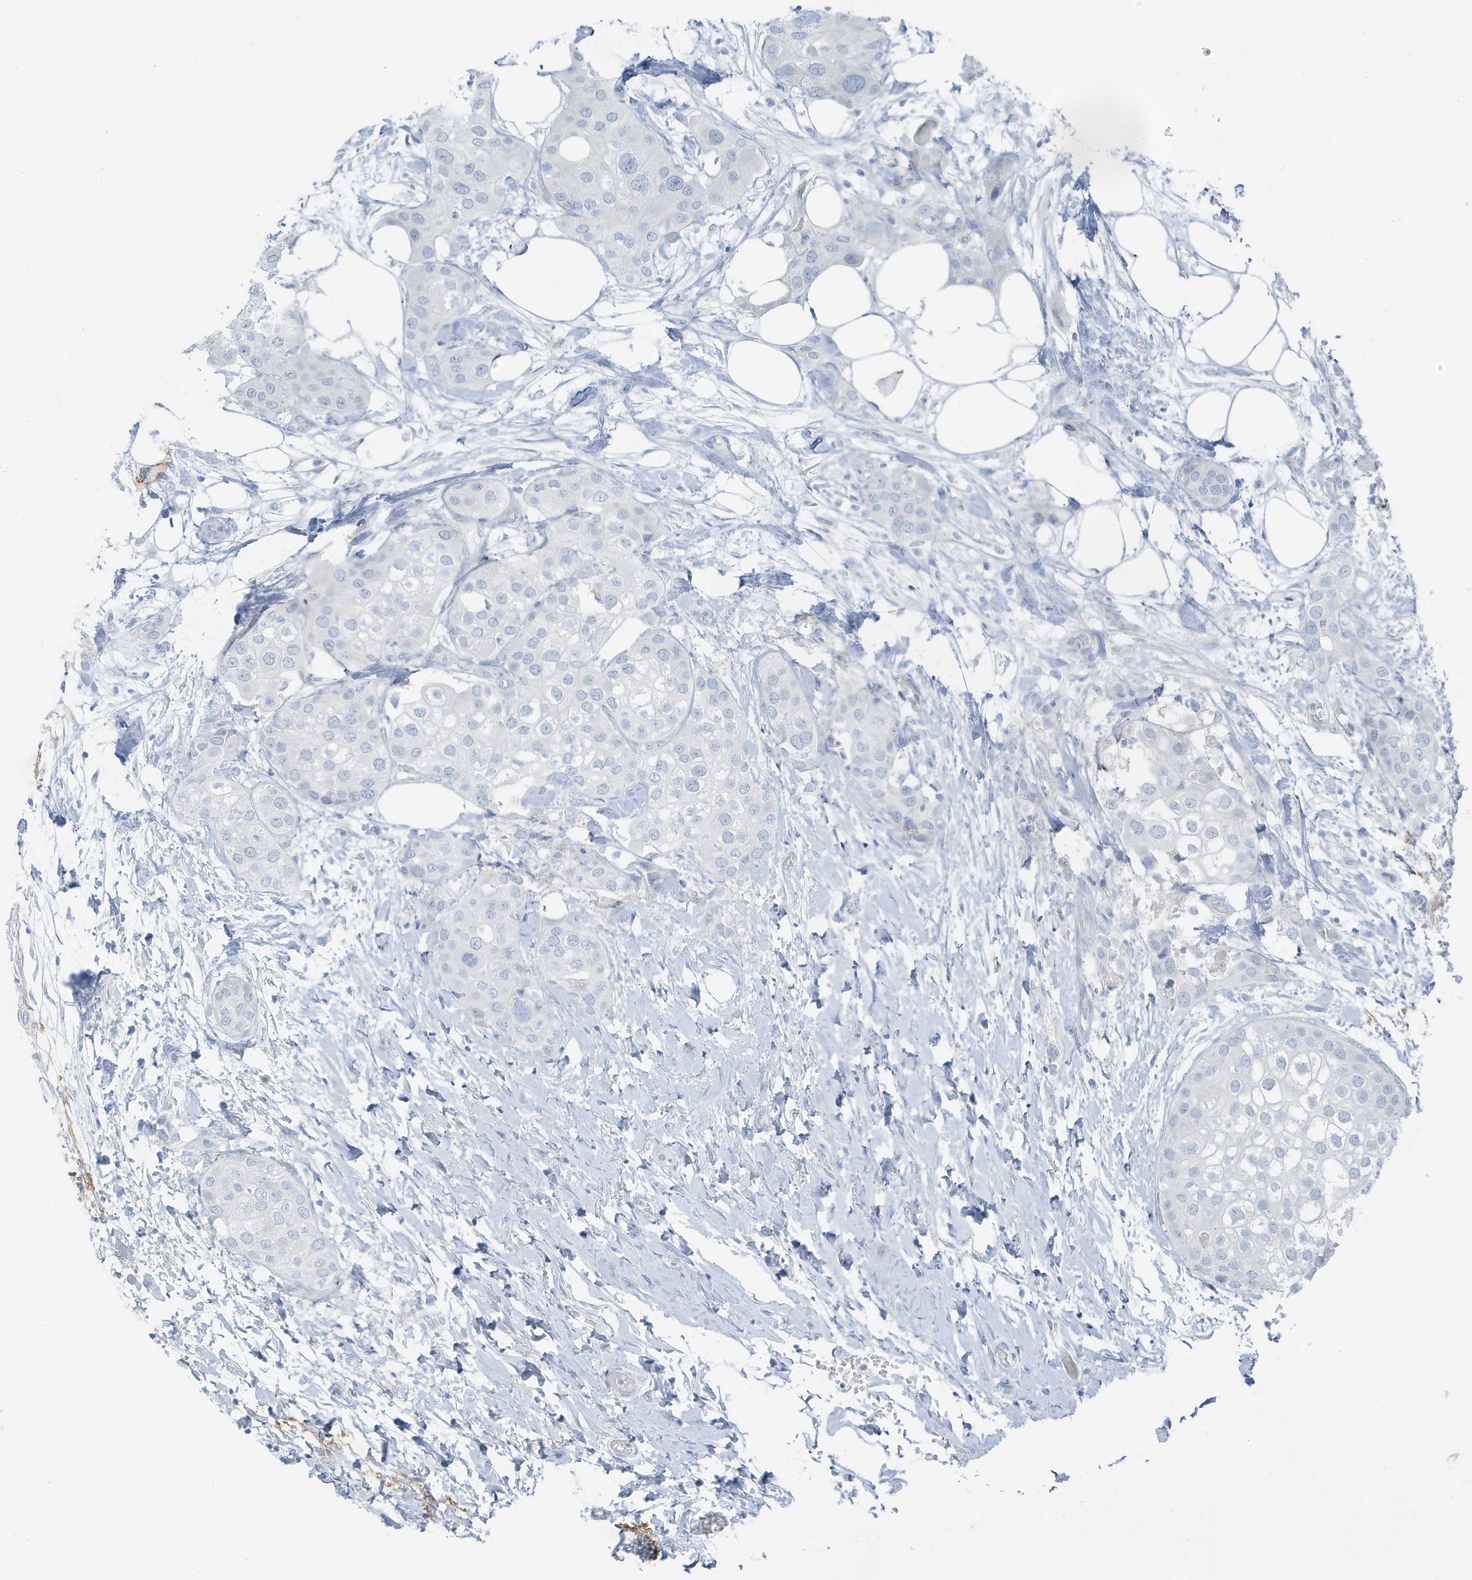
{"staining": {"intensity": "negative", "quantity": "none", "location": "none"}, "tissue": "urothelial cancer", "cell_type": "Tumor cells", "image_type": "cancer", "snomed": [{"axis": "morphology", "description": "Urothelial carcinoma, High grade"}, {"axis": "topography", "description": "Urinary bladder"}], "caption": "A photomicrograph of high-grade urothelial carcinoma stained for a protein demonstrates no brown staining in tumor cells.", "gene": "ZFP64", "patient": {"sex": "male", "age": 64}}